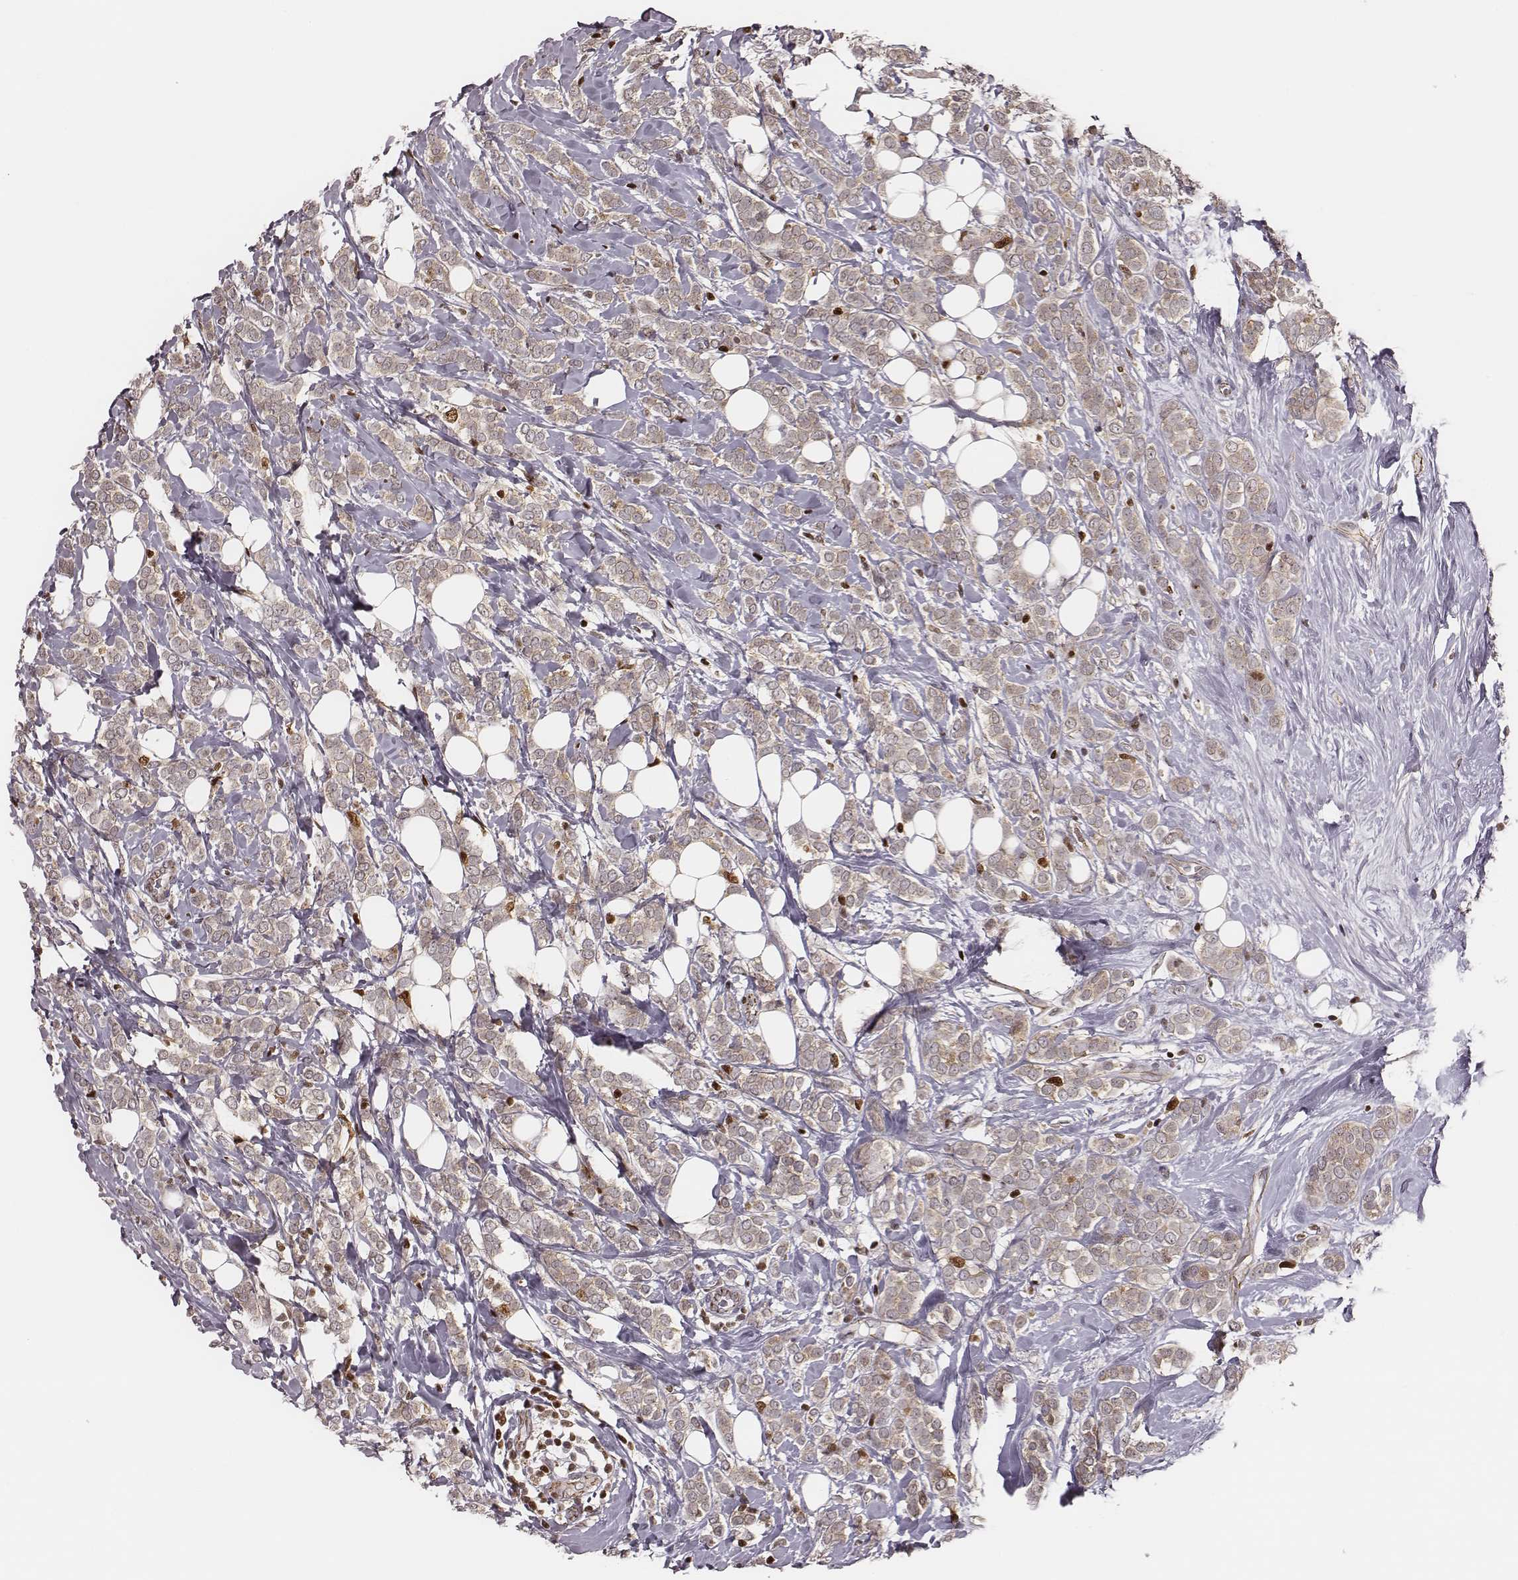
{"staining": {"intensity": "weak", "quantity": "25%-75%", "location": "cytoplasmic/membranous"}, "tissue": "breast cancer", "cell_type": "Tumor cells", "image_type": "cancer", "snomed": [{"axis": "morphology", "description": "Lobular carcinoma"}, {"axis": "topography", "description": "Breast"}], "caption": "Immunohistochemistry staining of breast cancer (lobular carcinoma), which displays low levels of weak cytoplasmic/membranous expression in approximately 25%-75% of tumor cells indicating weak cytoplasmic/membranous protein expression. The staining was performed using DAB (brown) for protein detection and nuclei were counterstained in hematoxylin (blue).", "gene": "WDR59", "patient": {"sex": "female", "age": 49}}